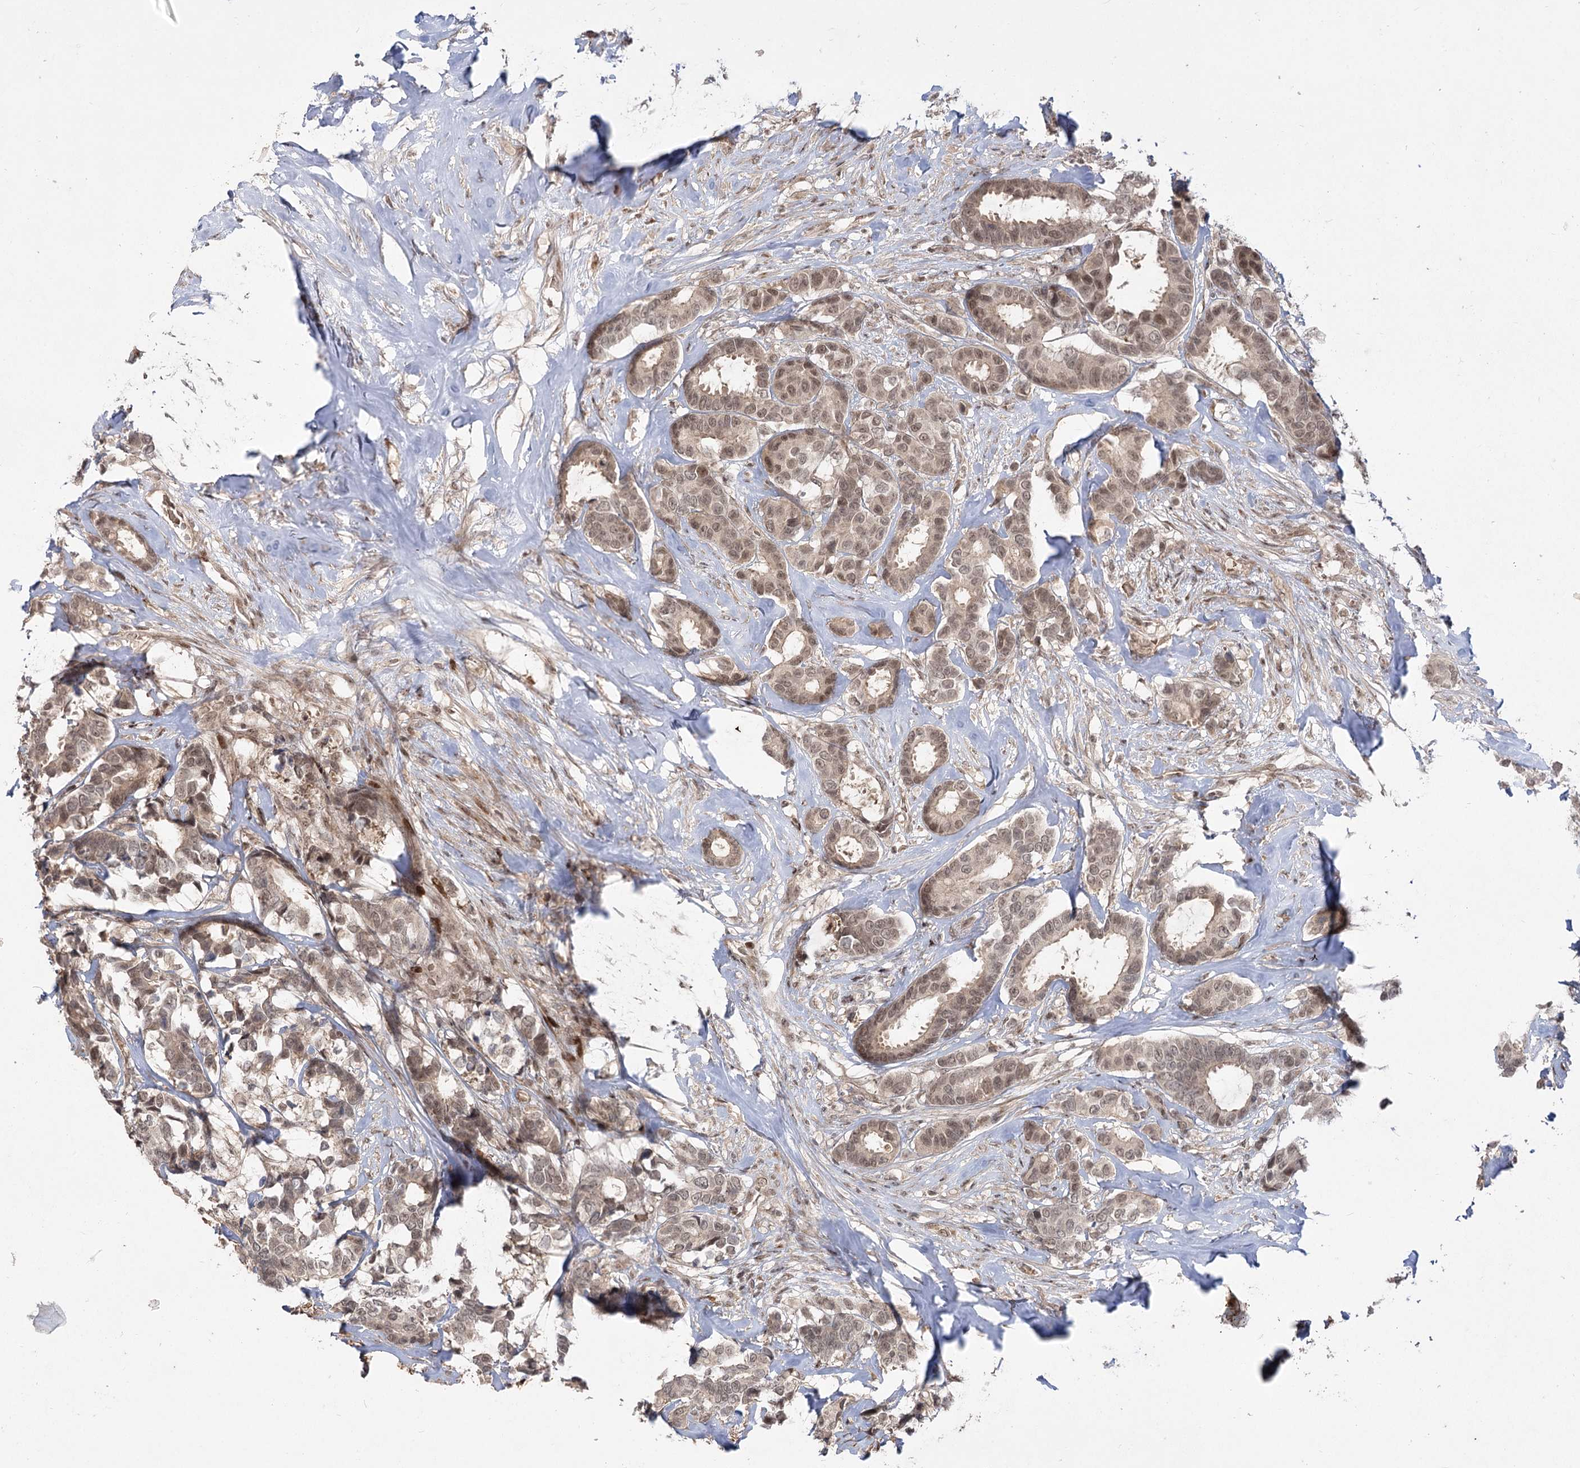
{"staining": {"intensity": "weak", "quantity": "25%-75%", "location": "nuclear"}, "tissue": "breast cancer", "cell_type": "Tumor cells", "image_type": "cancer", "snomed": [{"axis": "morphology", "description": "Duct carcinoma"}, {"axis": "topography", "description": "Breast"}], "caption": "Weak nuclear staining is seen in about 25%-75% of tumor cells in breast cancer.", "gene": "HELQ", "patient": {"sex": "female", "age": 87}}